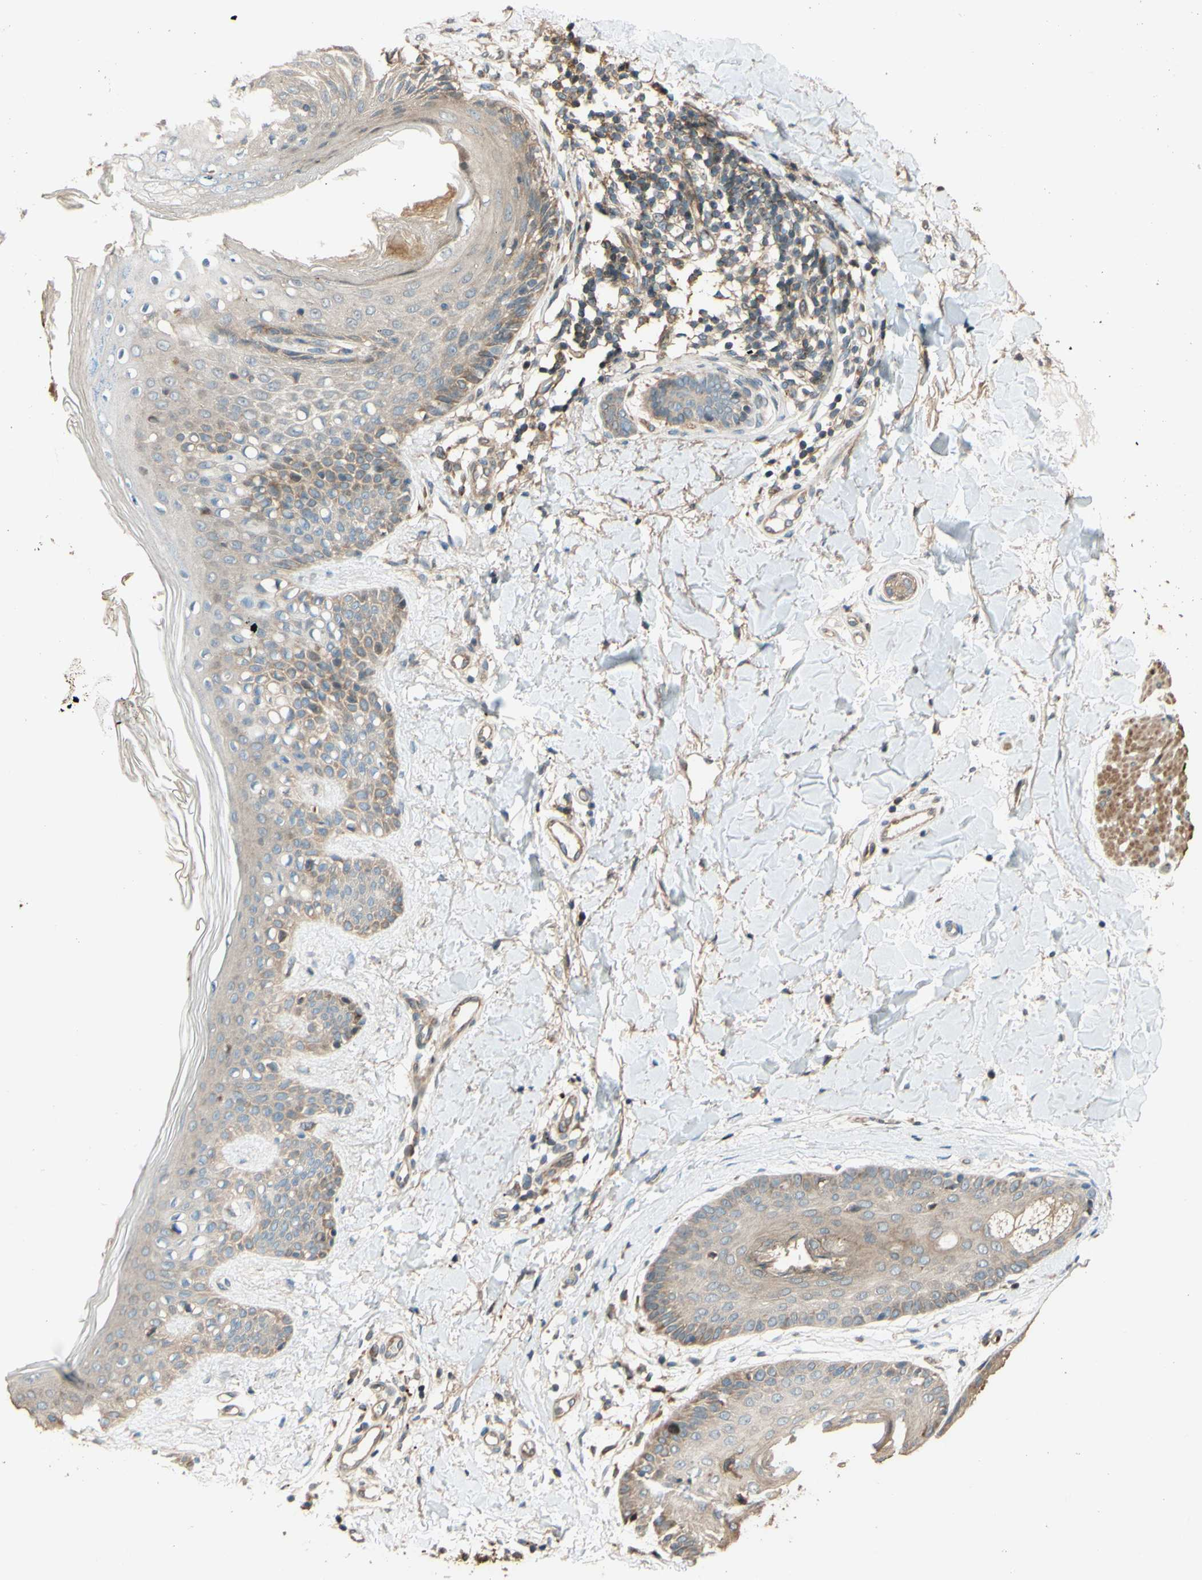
{"staining": {"intensity": "weak", "quantity": ">75%", "location": "cytoplasmic/membranous"}, "tissue": "skin", "cell_type": "Fibroblasts", "image_type": "normal", "snomed": [{"axis": "morphology", "description": "Normal tissue, NOS"}, {"axis": "topography", "description": "Skin"}], "caption": "Skin stained with a brown dye shows weak cytoplasmic/membranous positive expression in about >75% of fibroblasts.", "gene": "RNF19A", "patient": {"sex": "male", "age": 16}}